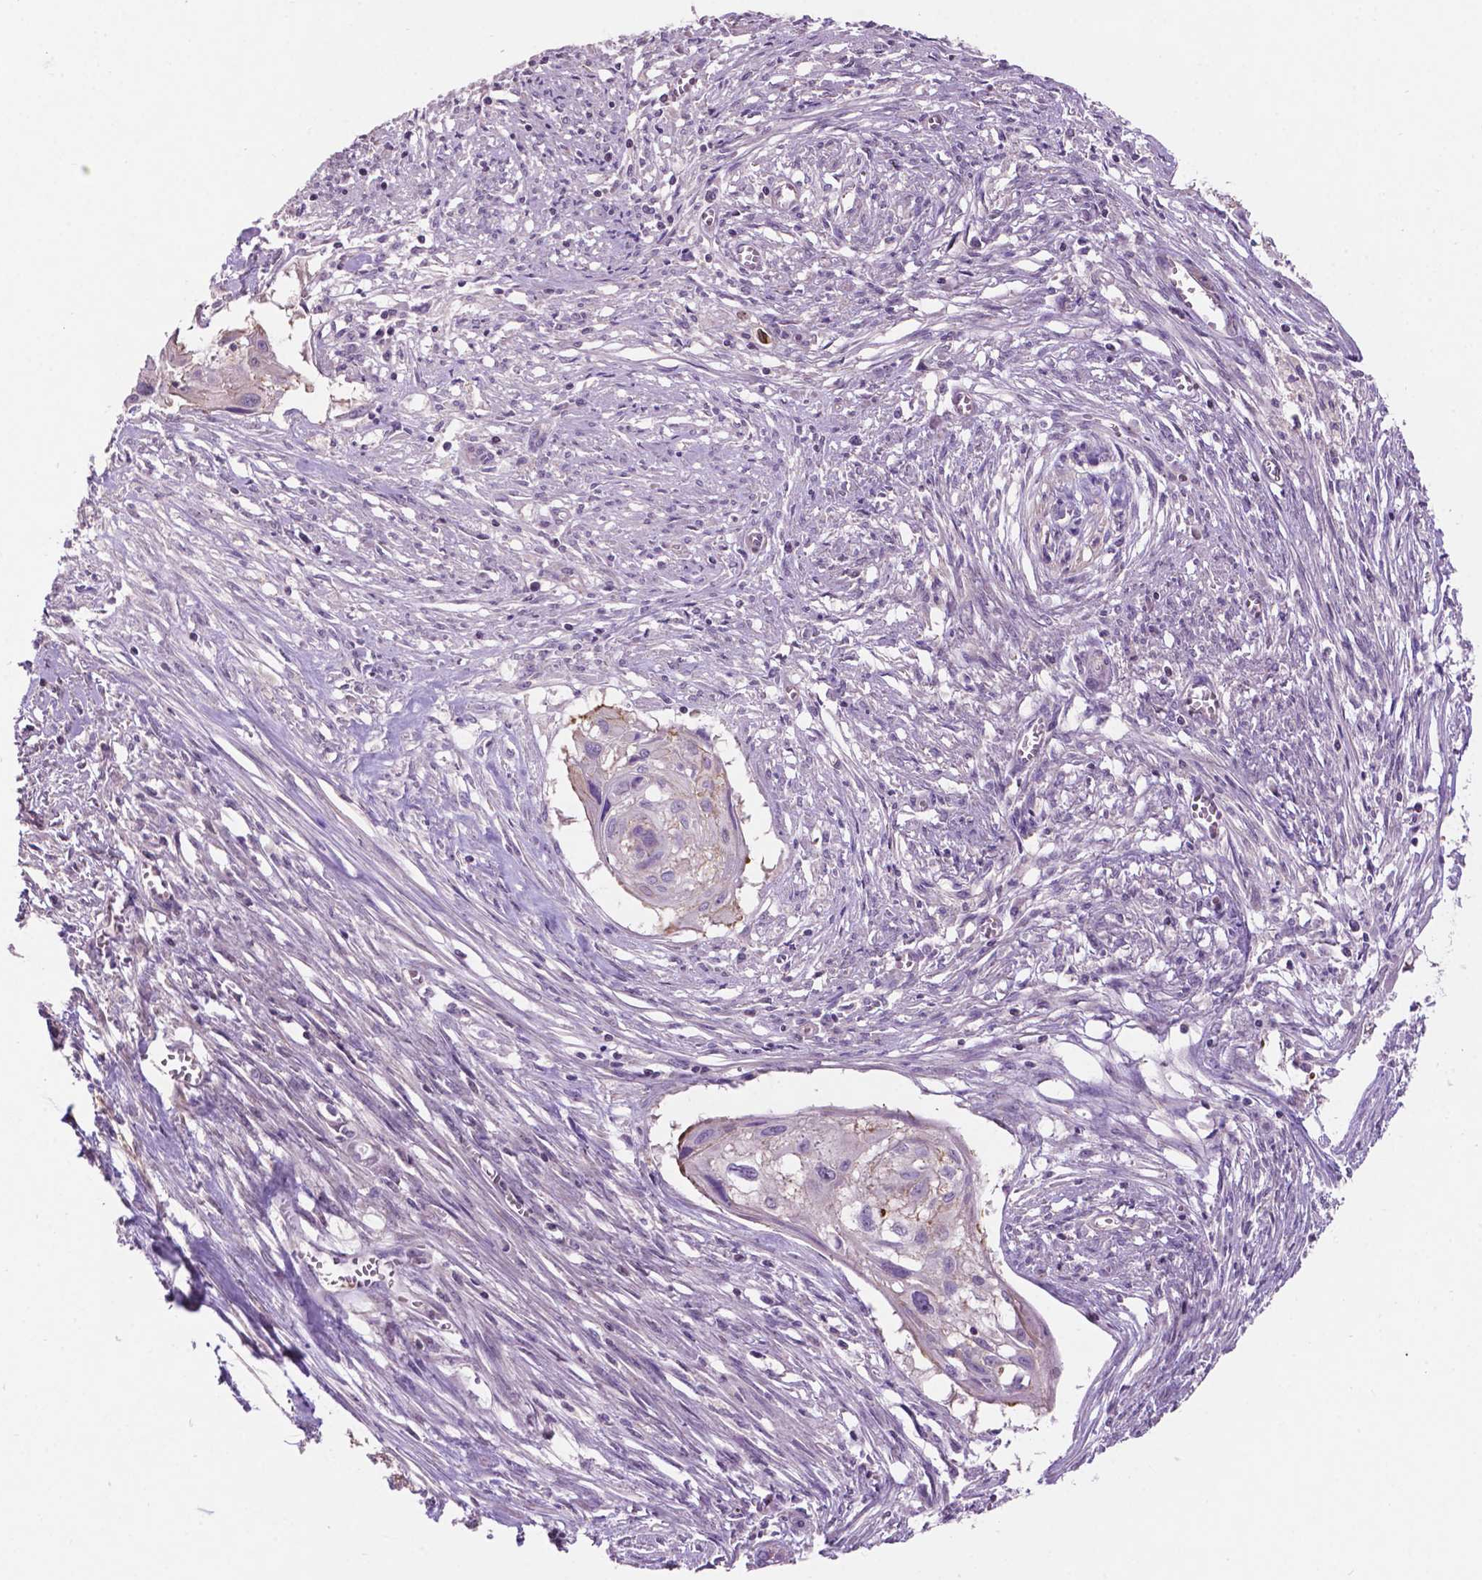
{"staining": {"intensity": "negative", "quantity": "none", "location": "none"}, "tissue": "cervical cancer", "cell_type": "Tumor cells", "image_type": "cancer", "snomed": [{"axis": "morphology", "description": "Squamous cell carcinoma, NOS"}, {"axis": "topography", "description": "Cervix"}], "caption": "Cervical cancer stained for a protein using immunohistochemistry (IHC) reveals no expression tumor cells.", "gene": "ARL5C", "patient": {"sex": "female", "age": 49}}